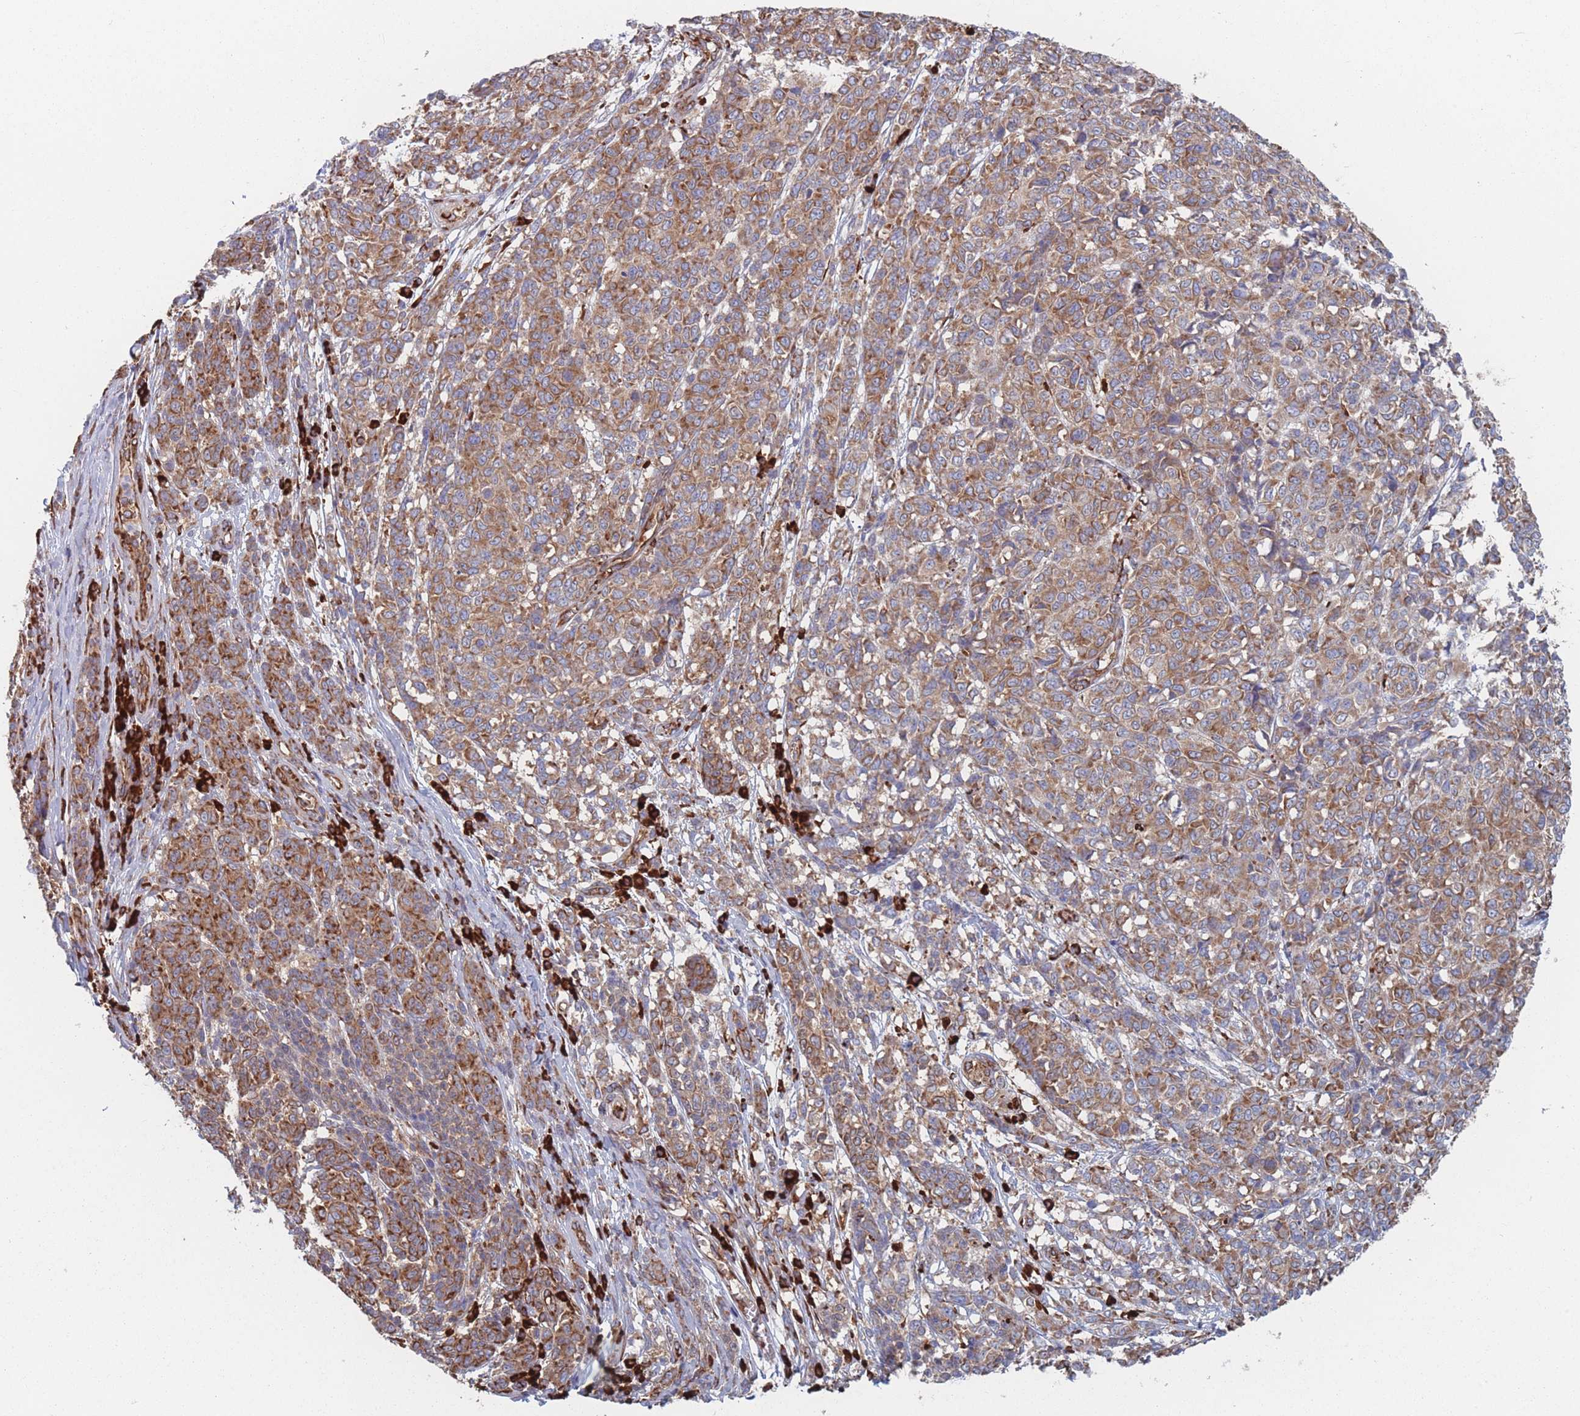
{"staining": {"intensity": "moderate", "quantity": ">75%", "location": "cytoplasmic/membranous"}, "tissue": "melanoma", "cell_type": "Tumor cells", "image_type": "cancer", "snomed": [{"axis": "morphology", "description": "Malignant melanoma, NOS"}, {"axis": "topography", "description": "Skin"}], "caption": "A high-resolution photomicrograph shows immunohistochemistry staining of malignant melanoma, which exhibits moderate cytoplasmic/membranous staining in approximately >75% of tumor cells.", "gene": "EEF1B2", "patient": {"sex": "male", "age": 49}}